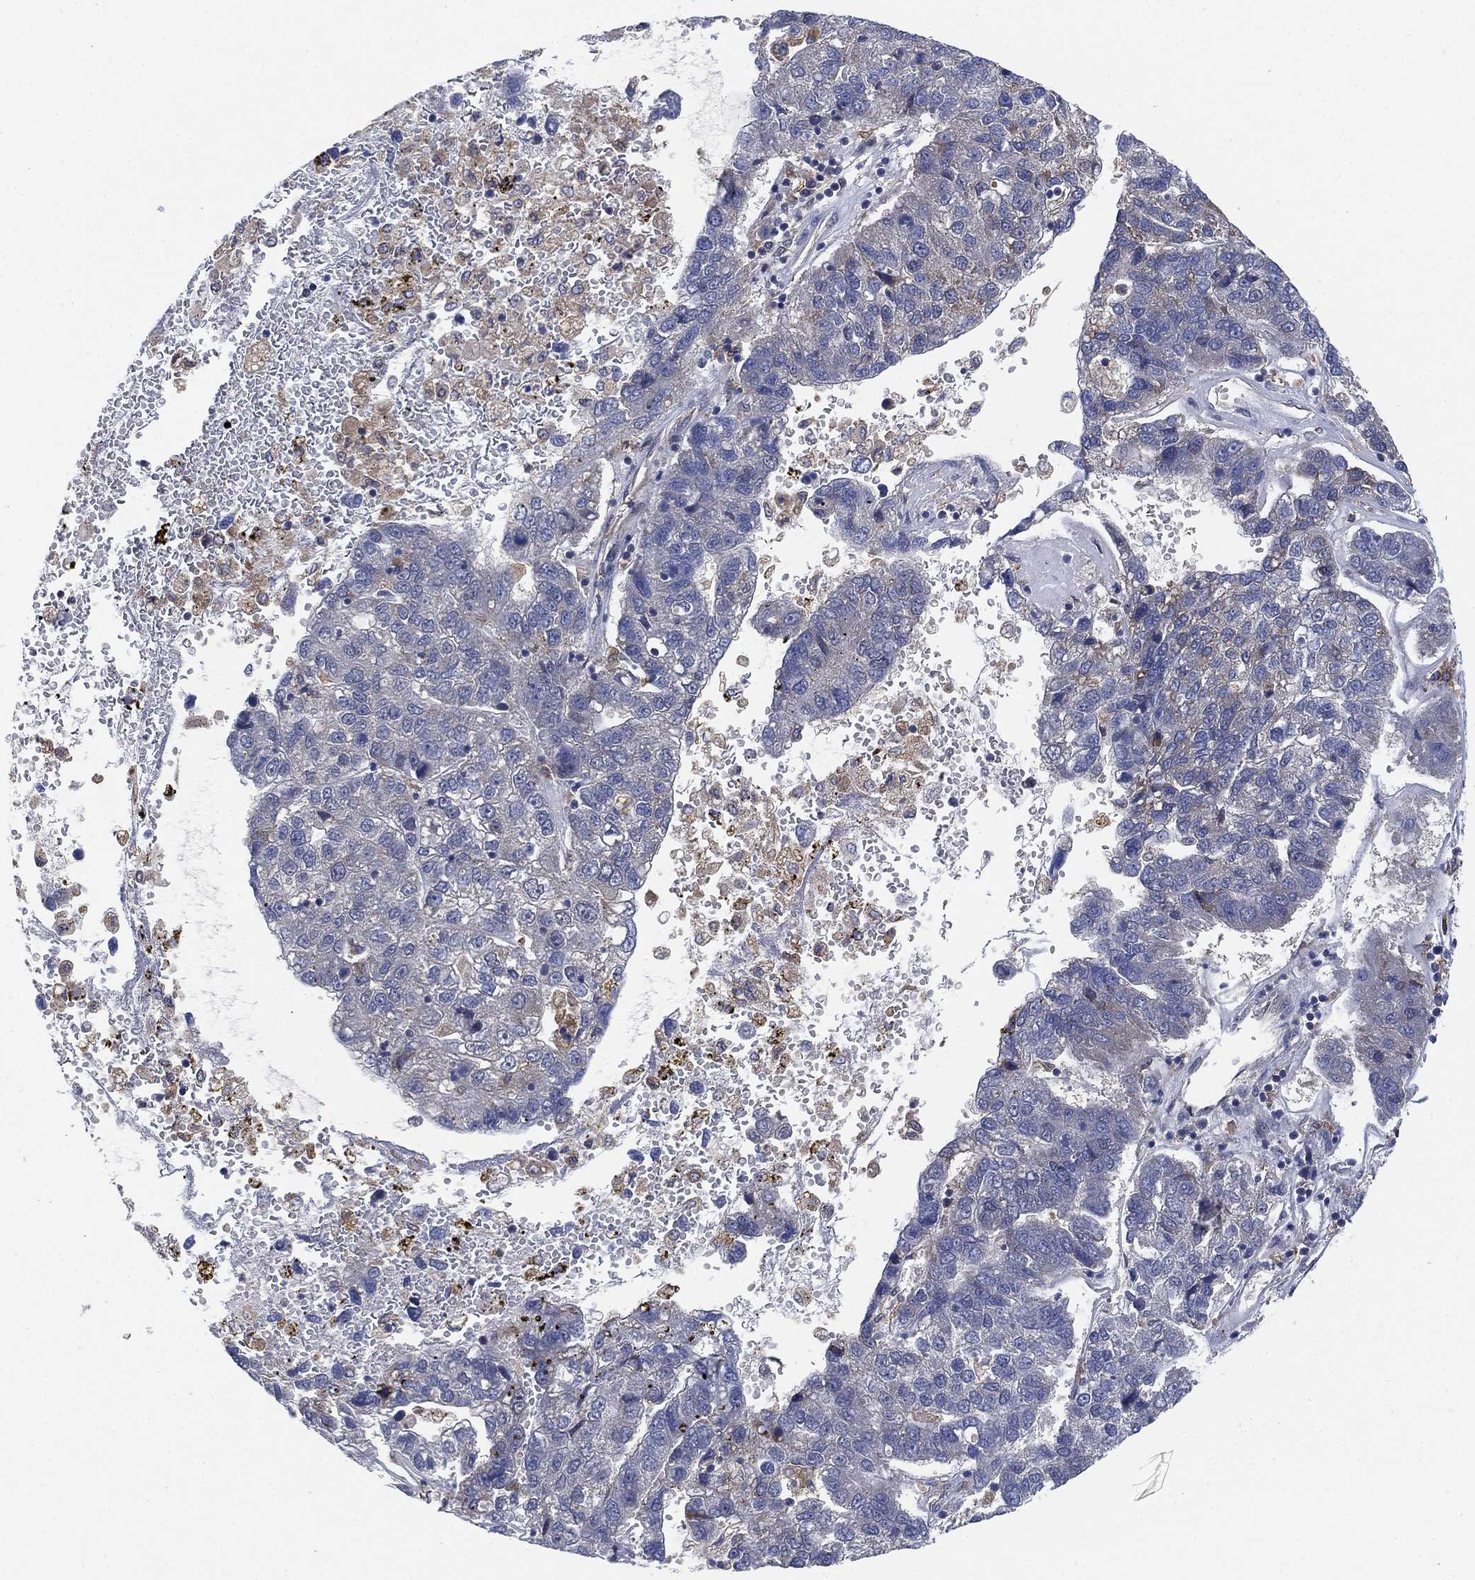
{"staining": {"intensity": "negative", "quantity": "none", "location": "none"}, "tissue": "pancreatic cancer", "cell_type": "Tumor cells", "image_type": "cancer", "snomed": [{"axis": "morphology", "description": "Adenocarcinoma, NOS"}, {"axis": "topography", "description": "Pancreas"}], "caption": "Protein analysis of pancreatic cancer (adenocarcinoma) exhibits no significant expression in tumor cells. (Immunohistochemistry (ihc), brightfield microscopy, high magnification).", "gene": "FES", "patient": {"sex": "female", "age": 61}}